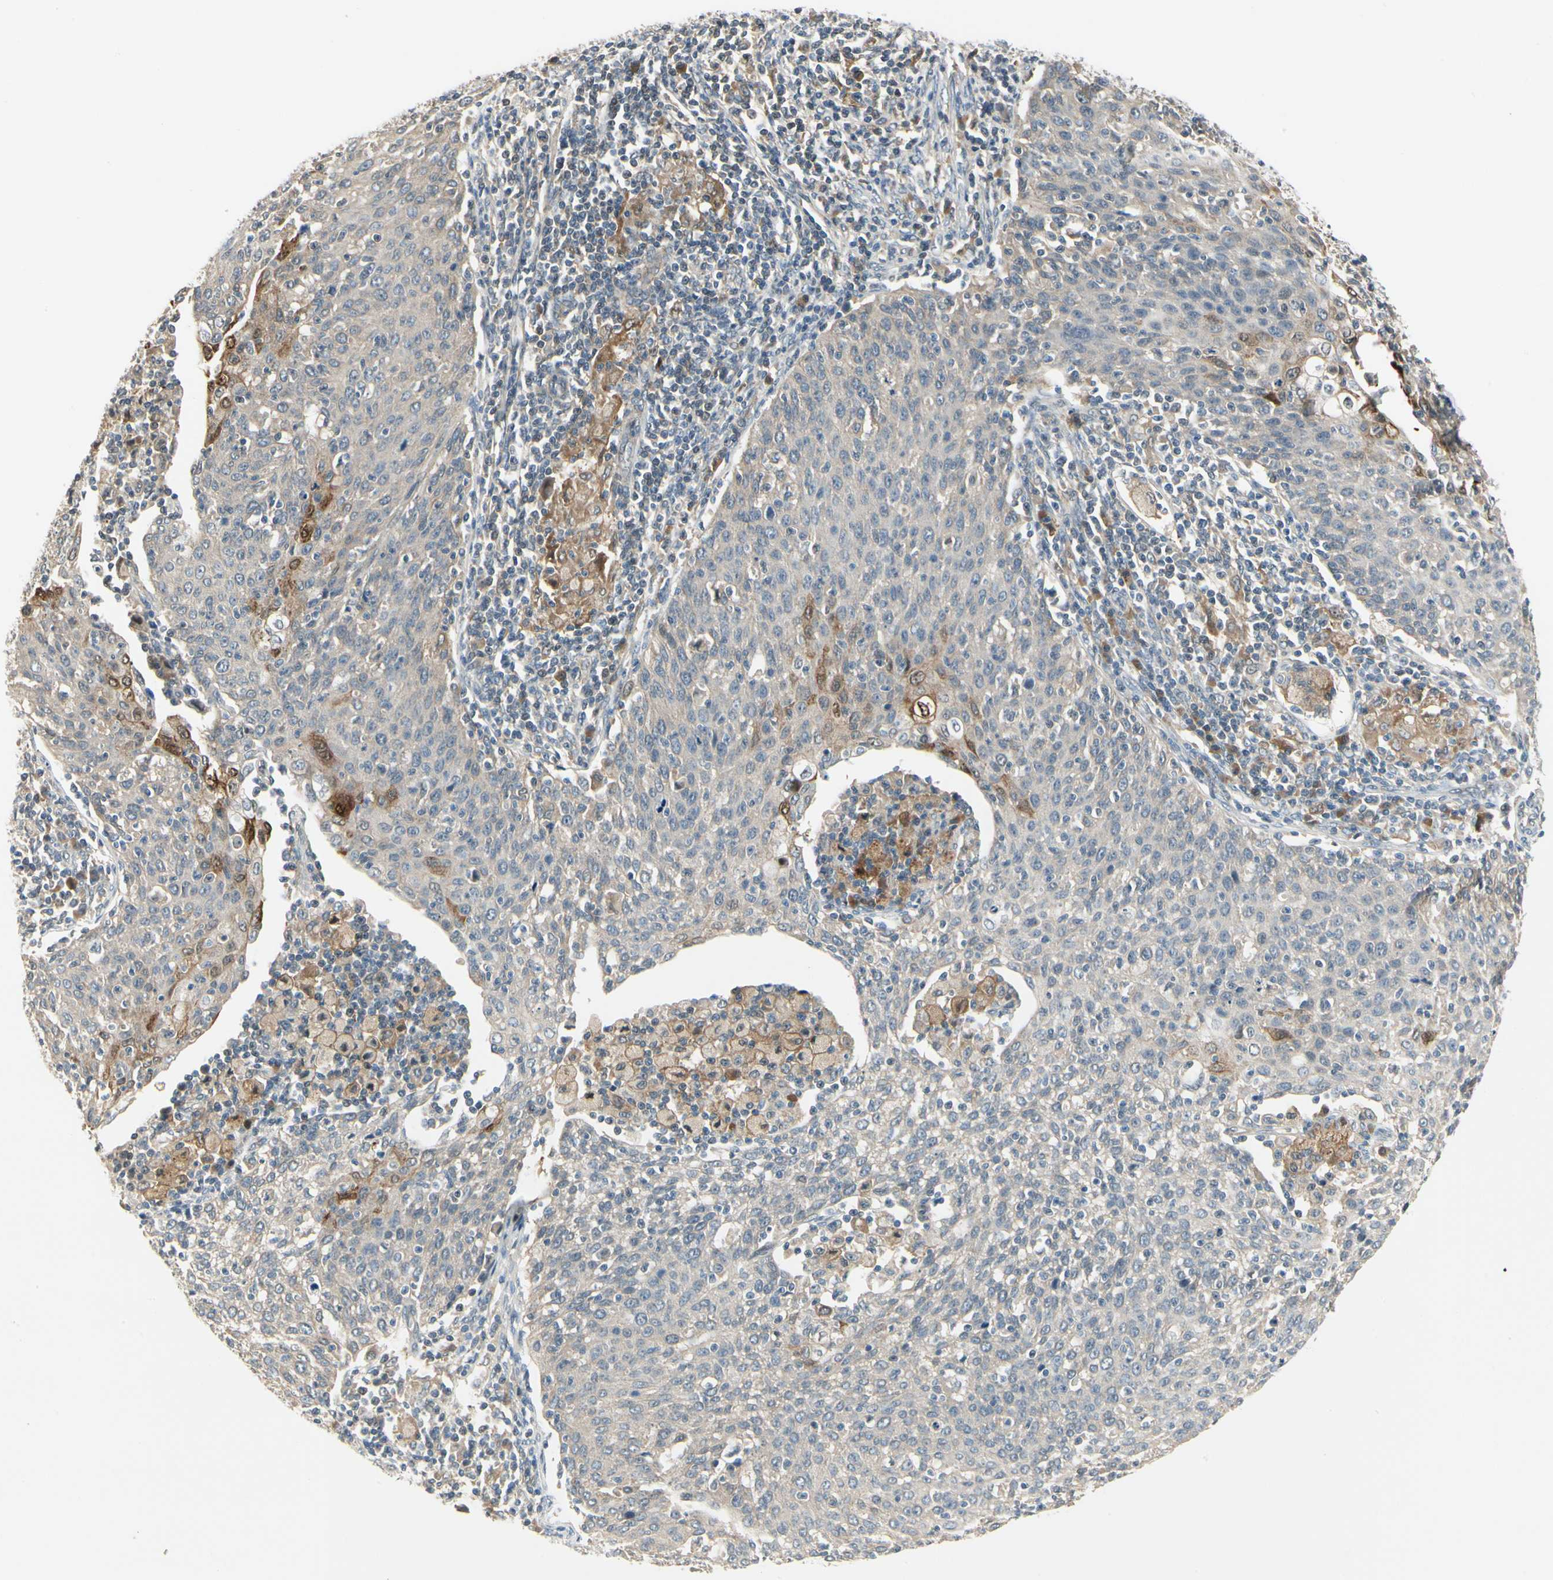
{"staining": {"intensity": "weak", "quantity": "<25%", "location": "cytoplasmic/membranous"}, "tissue": "cervical cancer", "cell_type": "Tumor cells", "image_type": "cancer", "snomed": [{"axis": "morphology", "description": "Squamous cell carcinoma, NOS"}, {"axis": "topography", "description": "Cervix"}], "caption": "Cervical cancer (squamous cell carcinoma) stained for a protein using IHC exhibits no expression tumor cells.", "gene": "EPHB3", "patient": {"sex": "female", "age": 38}}